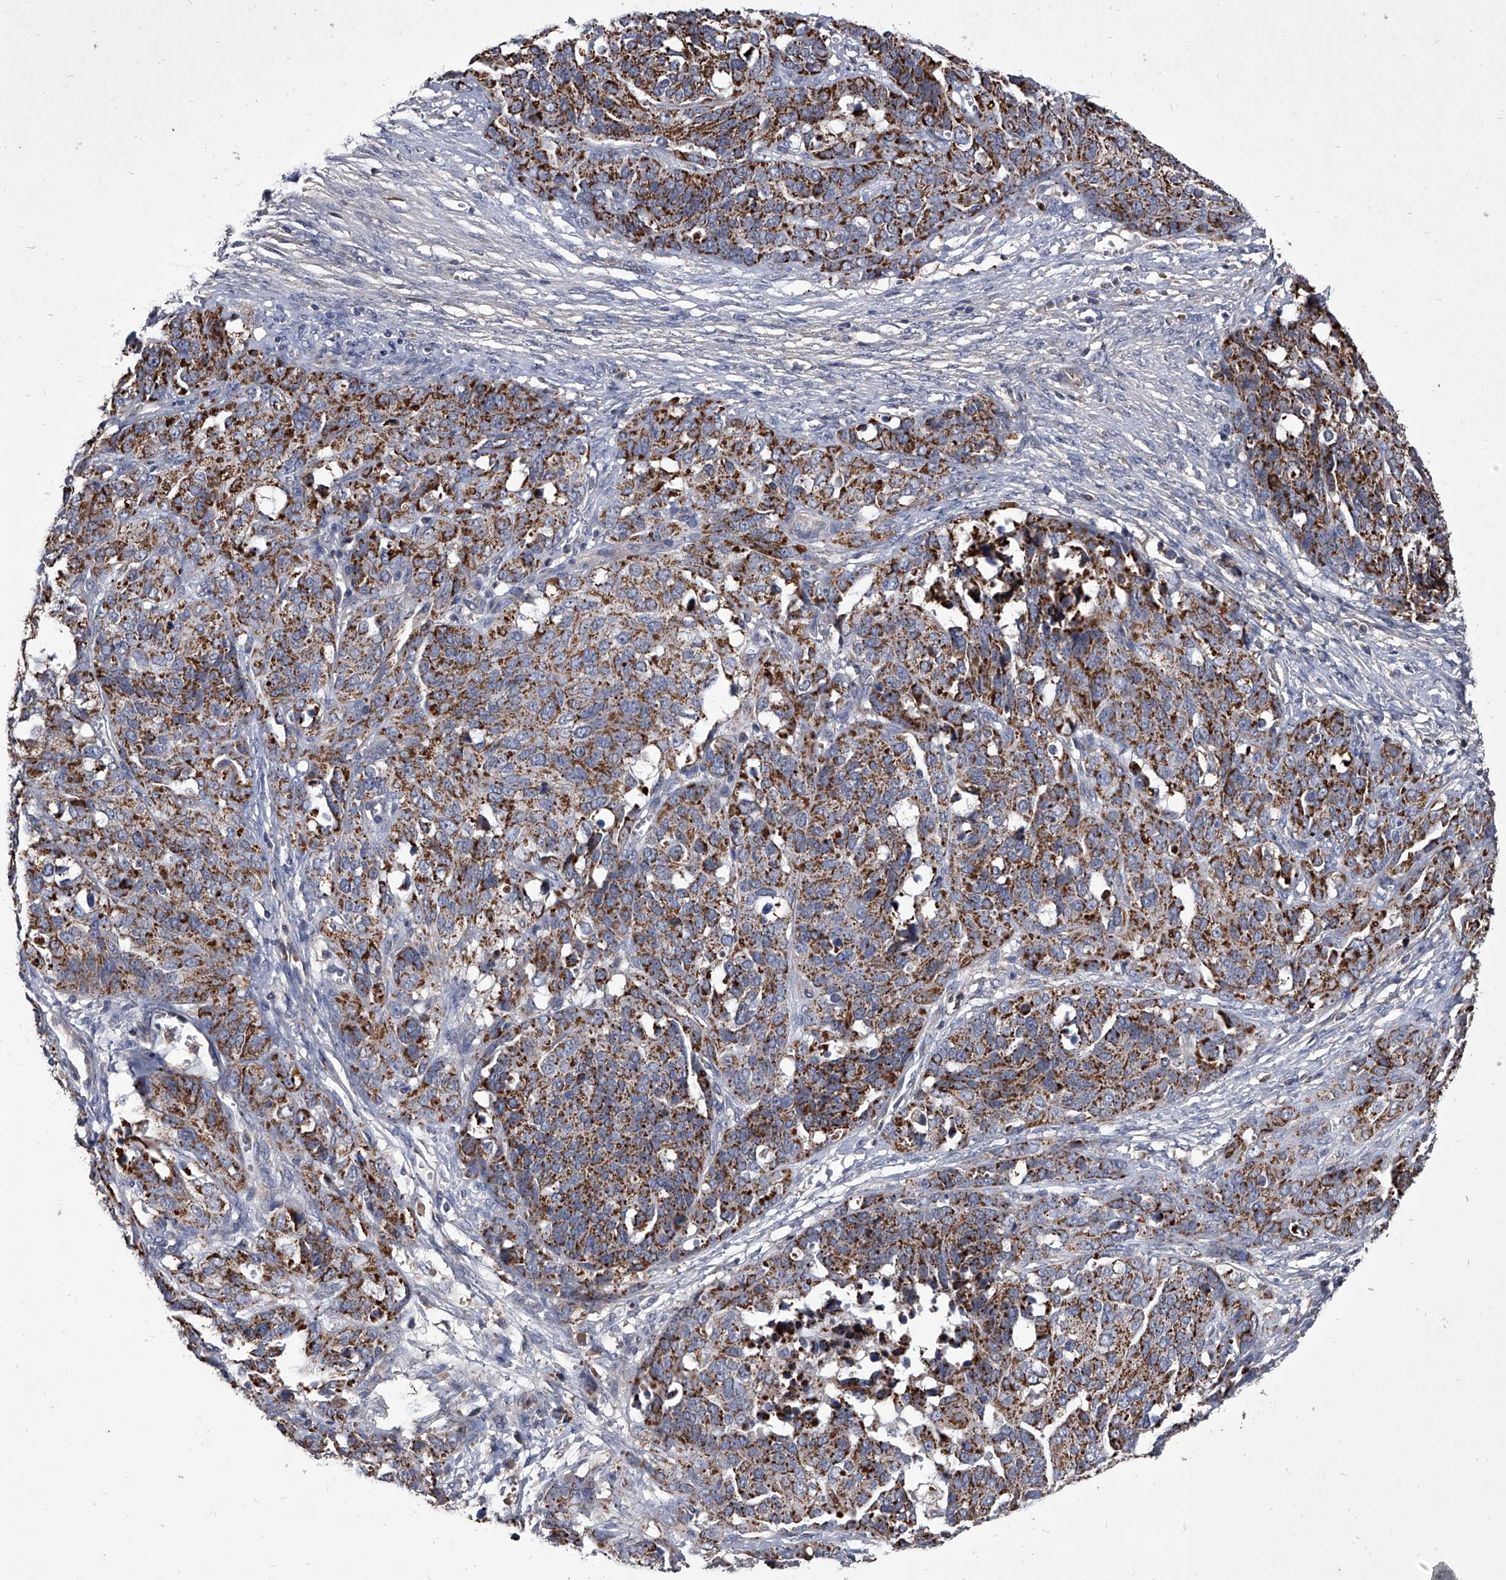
{"staining": {"intensity": "moderate", "quantity": ">75%", "location": "cytoplasmic/membranous"}, "tissue": "ovarian cancer", "cell_type": "Tumor cells", "image_type": "cancer", "snomed": [{"axis": "morphology", "description": "Cystadenocarcinoma, serous, NOS"}, {"axis": "topography", "description": "Ovary"}], "caption": "Ovarian cancer was stained to show a protein in brown. There is medium levels of moderate cytoplasmic/membranous expression in approximately >75% of tumor cells. The staining was performed using DAB to visualize the protein expression in brown, while the nuclei were stained in blue with hematoxylin (Magnification: 20x).", "gene": "NRP1", "patient": {"sex": "female", "age": 44}}